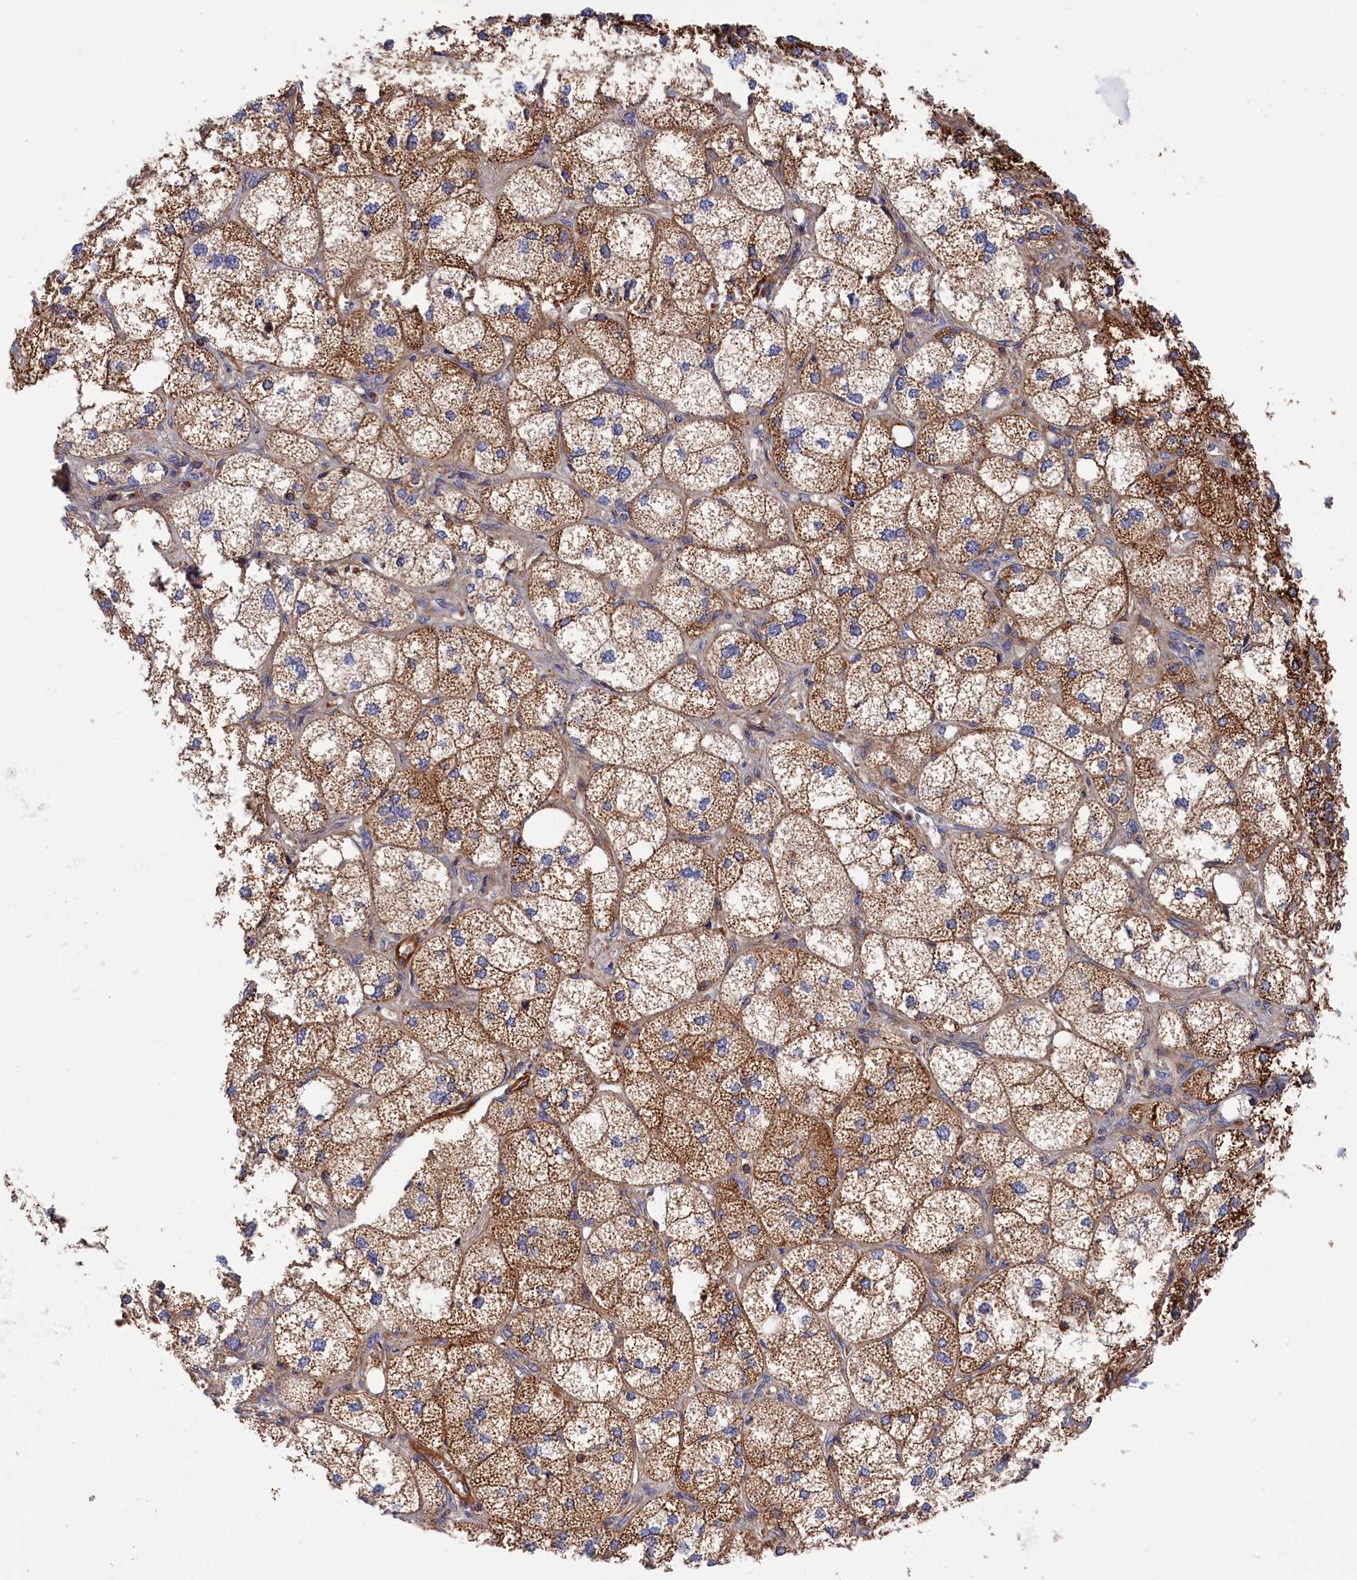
{"staining": {"intensity": "strong", "quantity": ">75%", "location": "cytoplasmic/membranous"}, "tissue": "adrenal gland", "cell_type": "Glandular cells", "image_type": "normal", "snomed": [{"axis": "morphology", "description": "Normal tissue, NOS"}, {"axis": "topography", "description": "Adrenal gland"}], "caption": "A high amount of strong cytoplasmic/membranous expression is identified in approximately >75% of glandular cells in benign adrenal gland.", "gene": "LDHD", "patient": {"sex": "female", "age": 61}}